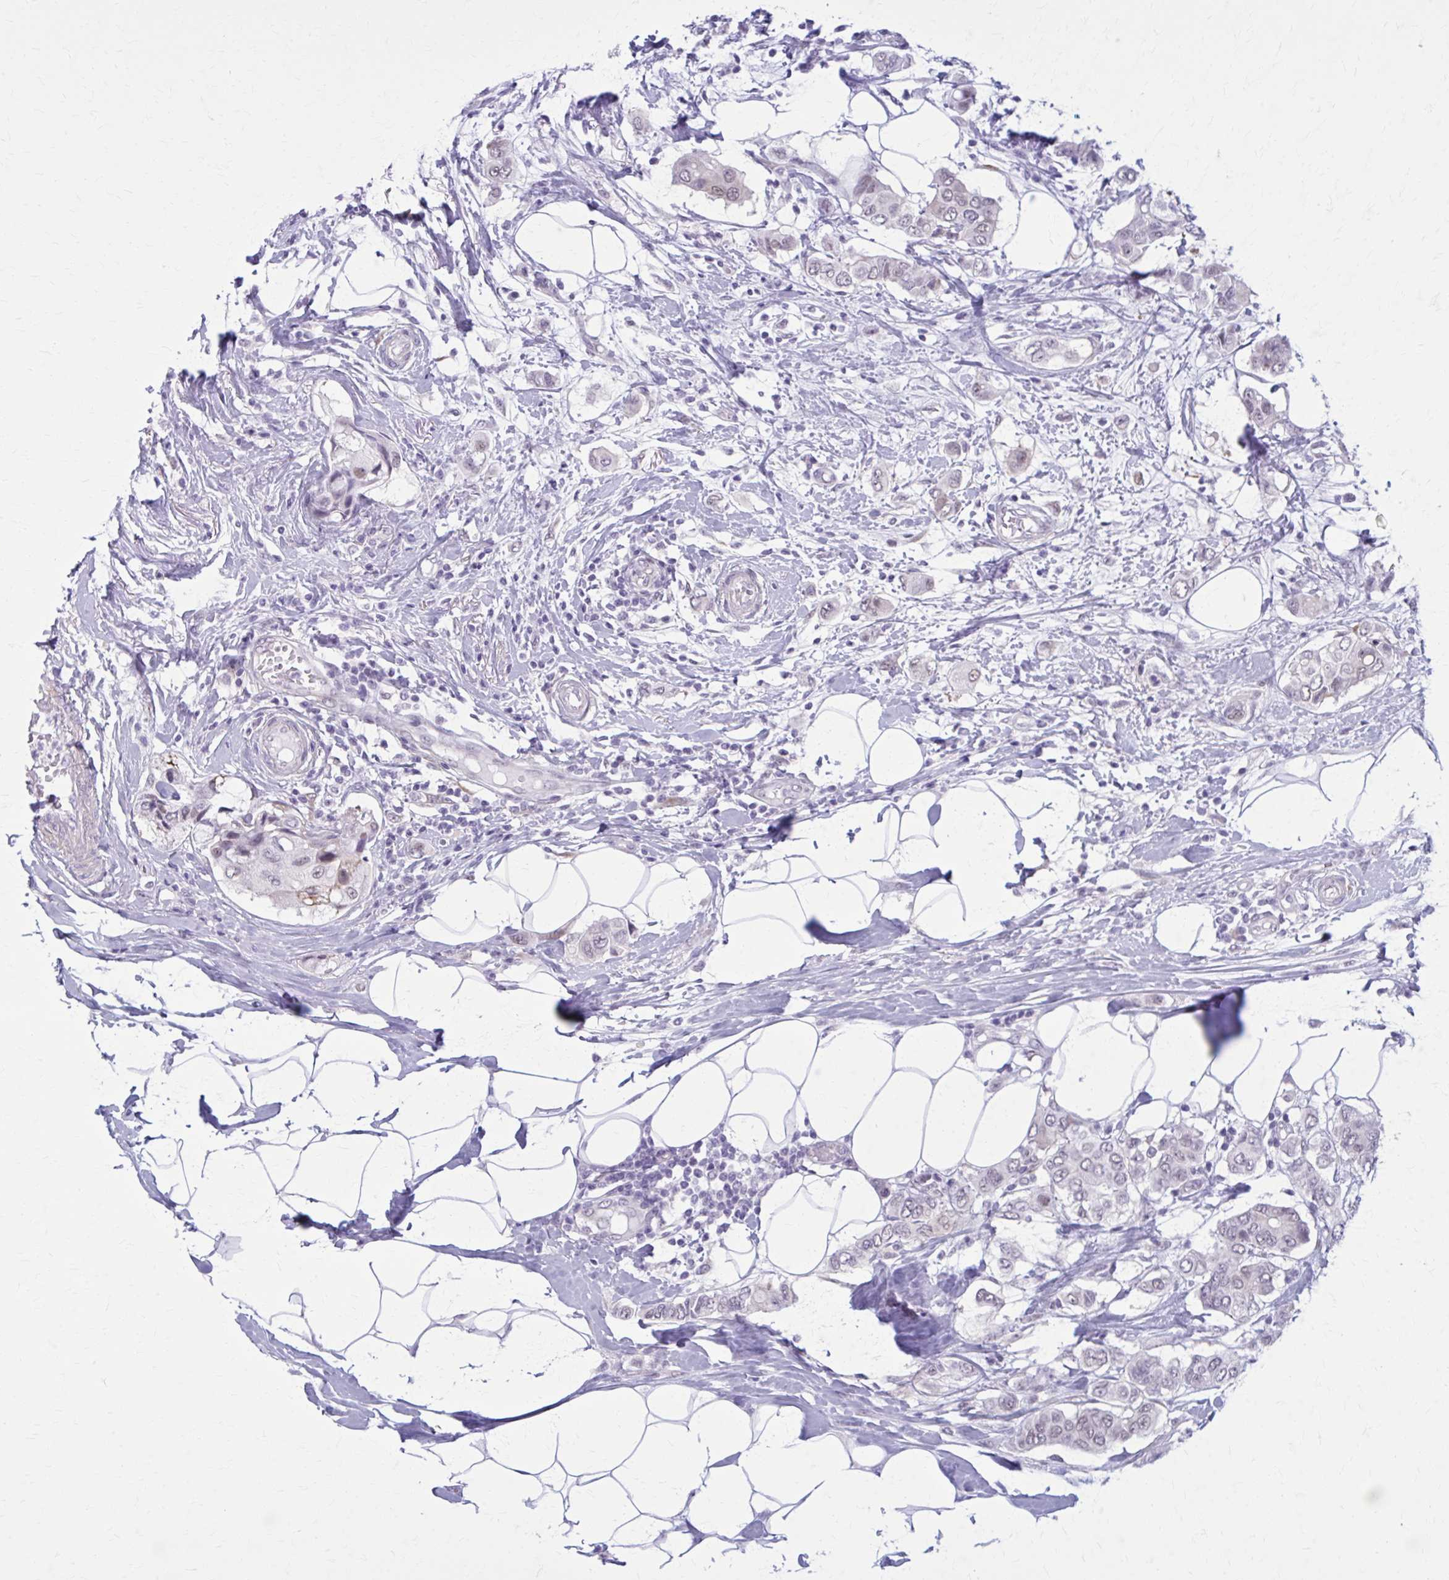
{"staining": {"intensity": "negative", "quantity": "none", "location": "none"}, "tissue": "breast cancer", "cell_type": "Tumor cells", "image_type": "cancer", "snomed": [{"axis": "morphology", "description": "Lobular carcinoma"}, {"axis": "topography", "description": "Breast"}], "caption": "This is an IHC image of human breast cancer. There is no positivity in tumor cells.", "gene": "NUMBL", "patient": {"sex": "female", "age": 51}}